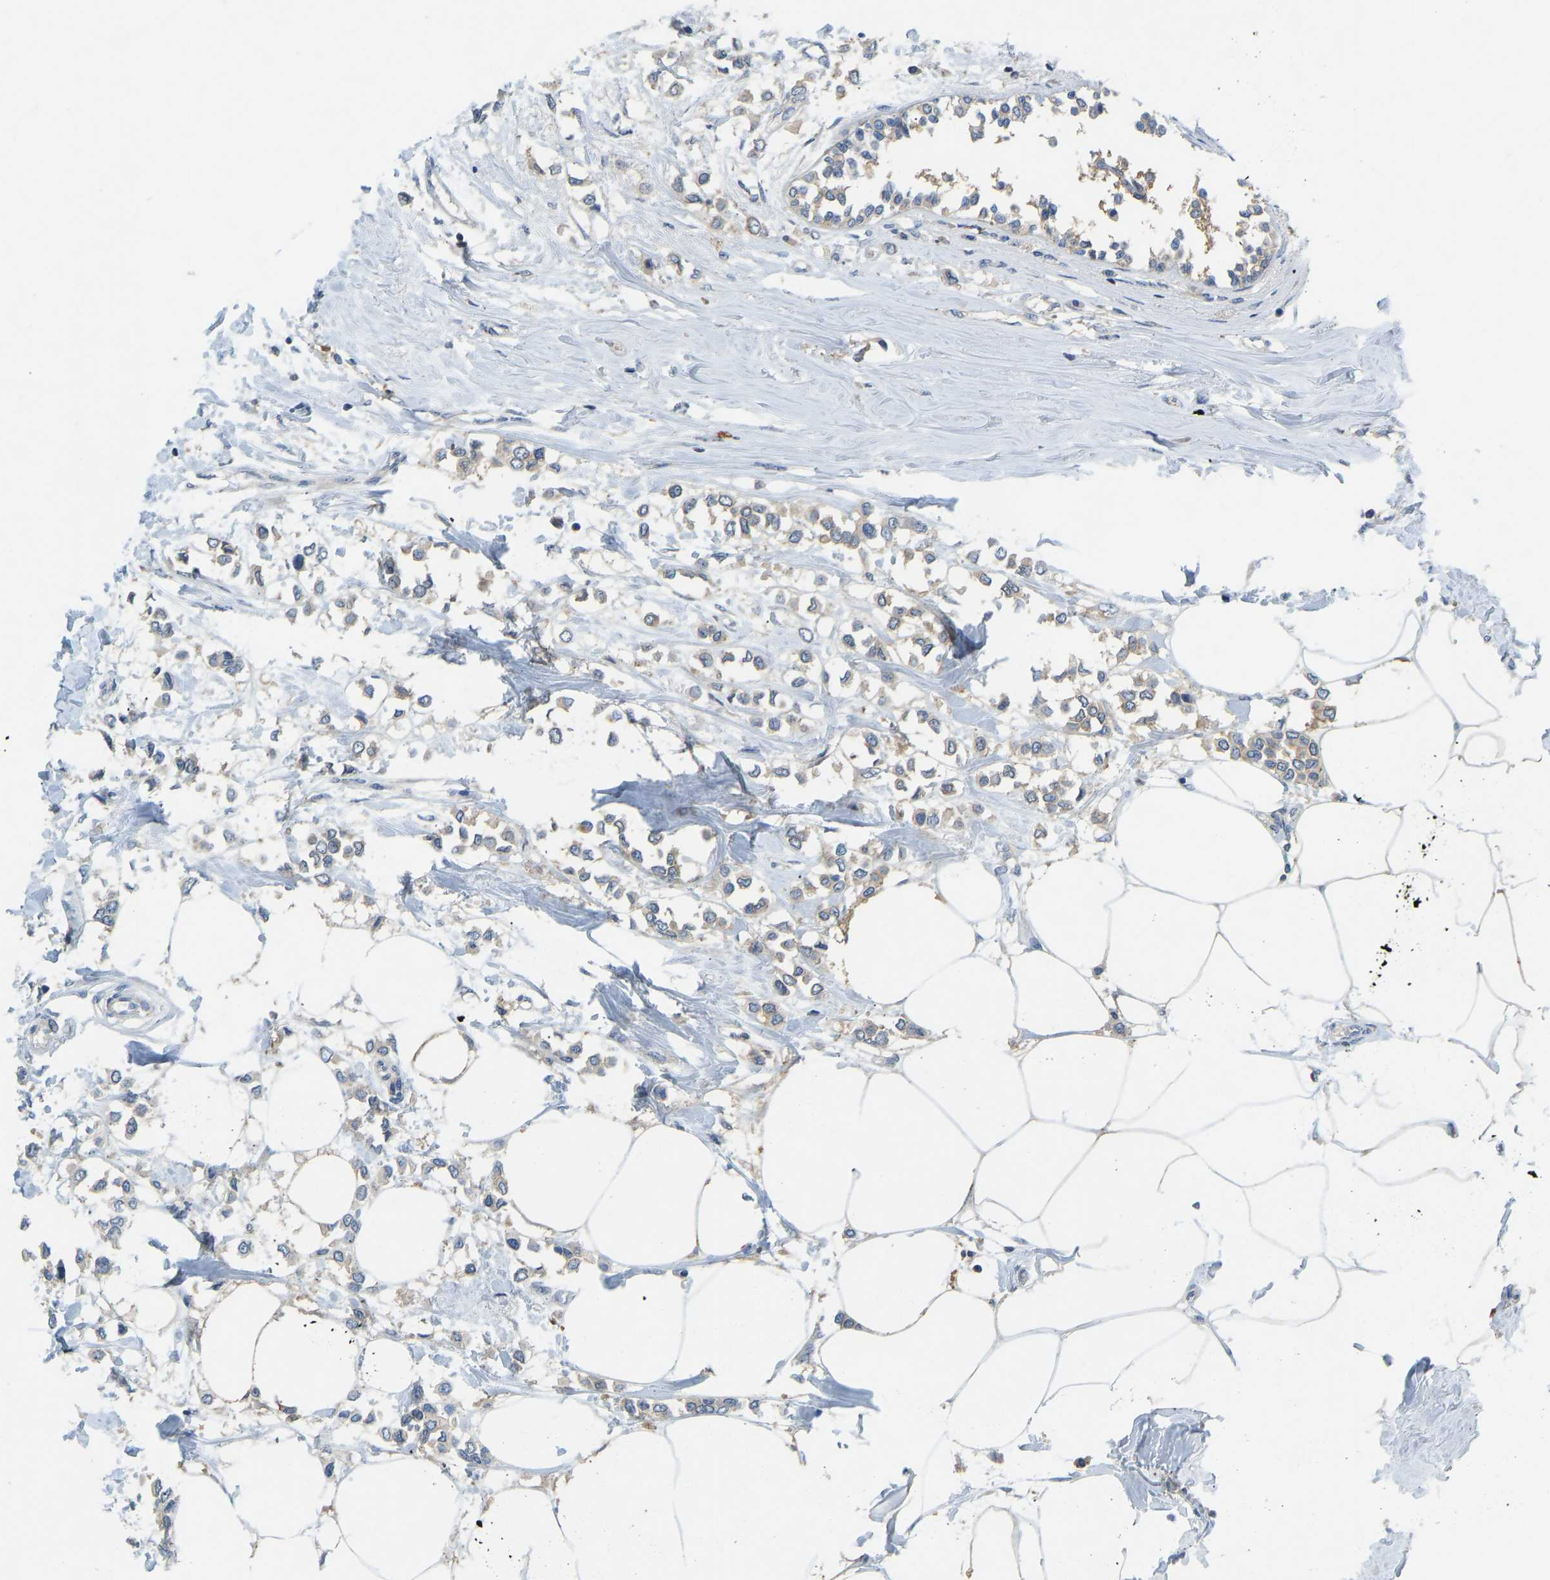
{"staining": {"intensity": "weak", "quantity": ">75%", "location": "cytoplasmic/membranous"}, "tissue": "breast cancer", "cell_type": "Tumor cells", "image_type": "cancer", "snomed": [{"axis": "morphology", "description": "Lobular carcinoma"}, {"axis": "topography", "description": "Breast"}], "caption": "Protein expression analysis of human breast lobular carcinoma reveals weak cytoplasmic/membranous positivity in about >75% of tumor cells. The staining was performed using DAB (3,3'-diaminobenzidine) to visualize the protein expression in brown, while the nuclei were stained in blue with hematoxylin (Magnification: 20x).", "gene": "NDRG3", "patient": {"sex": "female", "age": 51}}